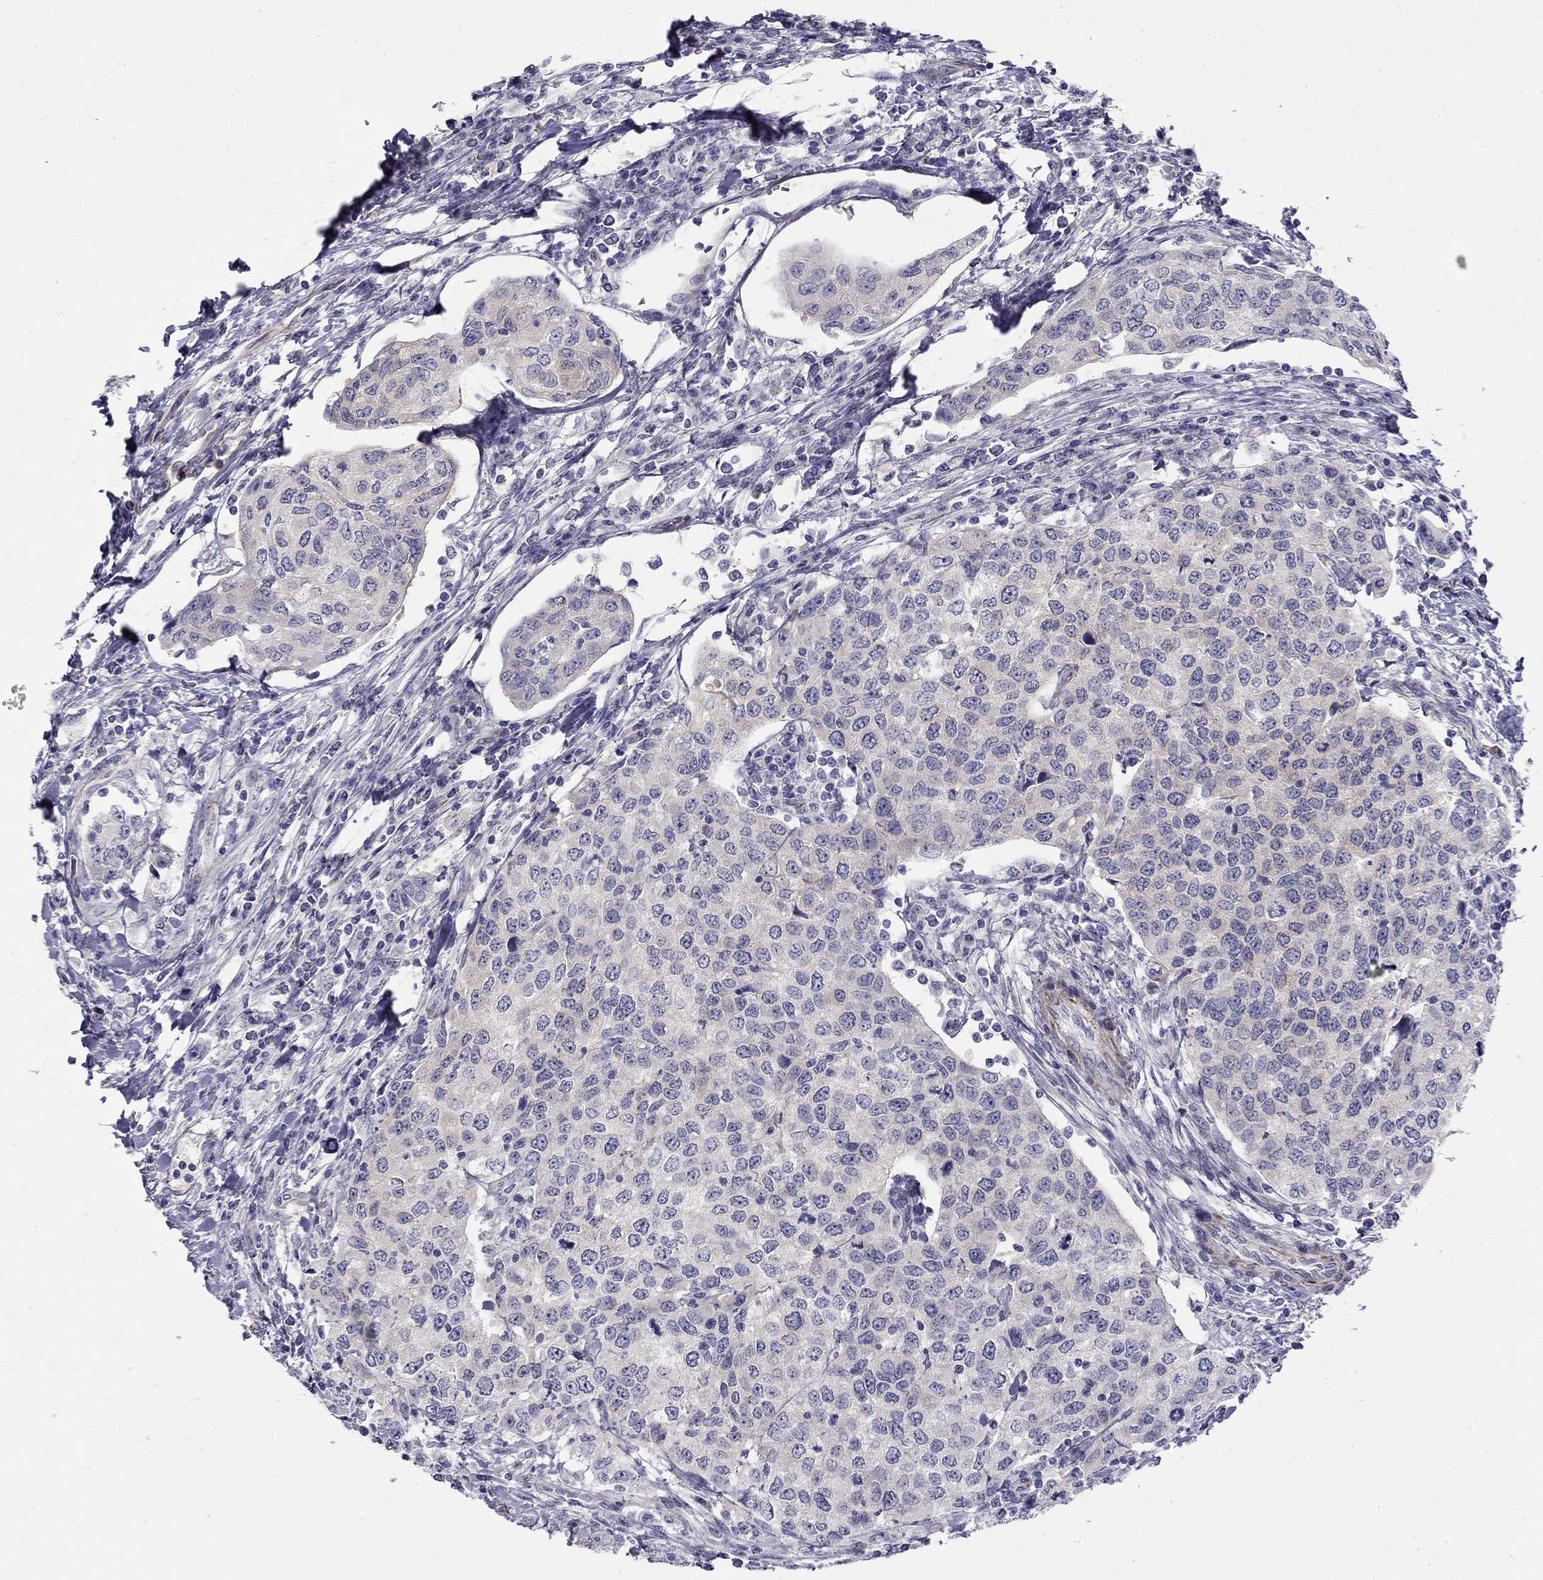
{"staining": {"intensity": "negative", "quantity": "none", "location": "none"}, "tissue": "urothelial cancer", "cell_type": "Tumor cells", "image_type": "cancer", "snomed": [{"axis": "morphology", "description": "Urothelial carcinoma, High grade"}, {"axis": "topography", "description": "Urinary bladder"}], "caption": "Micrograph shows no protein expression in tumor cells of urothelial cancer tissue.", "gene": "RTL1", "patient": {"sex": "female", "age": 78}}